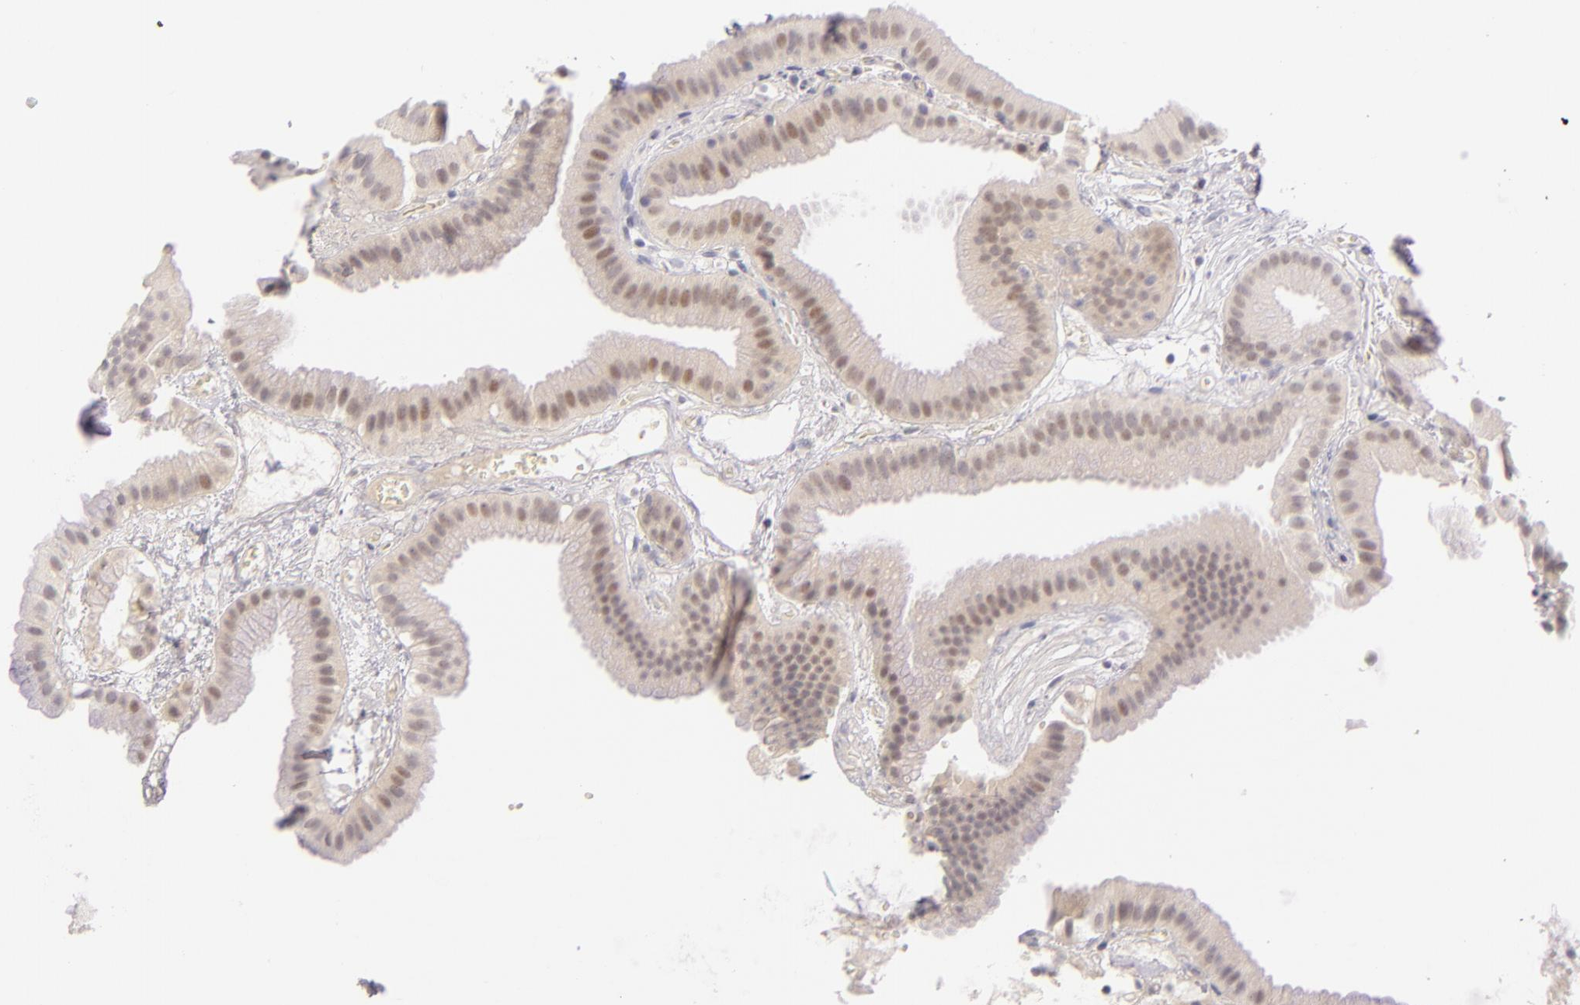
{"staining": {"intensity": "weak", "quantity": "<25%", "location": "cytoplasmic/membranous"}, "tissue": "gallbladder", "cell_type": "Glandular cells", "image_type": "normal", "snomed": [{"axis": "morphology", "description": "Normal tissue, NOS"}, {"axis": "topography", "description": "Gallbladder"}], "caption": "DAB (3,3'-diaminobenzidine) immunohistochemical staining of benign gallbladder exhibits no significant positivity in glandular cells. (DAB (3,3'-diaminobenzidine) immunohistochemistry with hematoxylin counter stain).", "gene": "BCL3", "patient": {"sex": "female", "age": 63}}